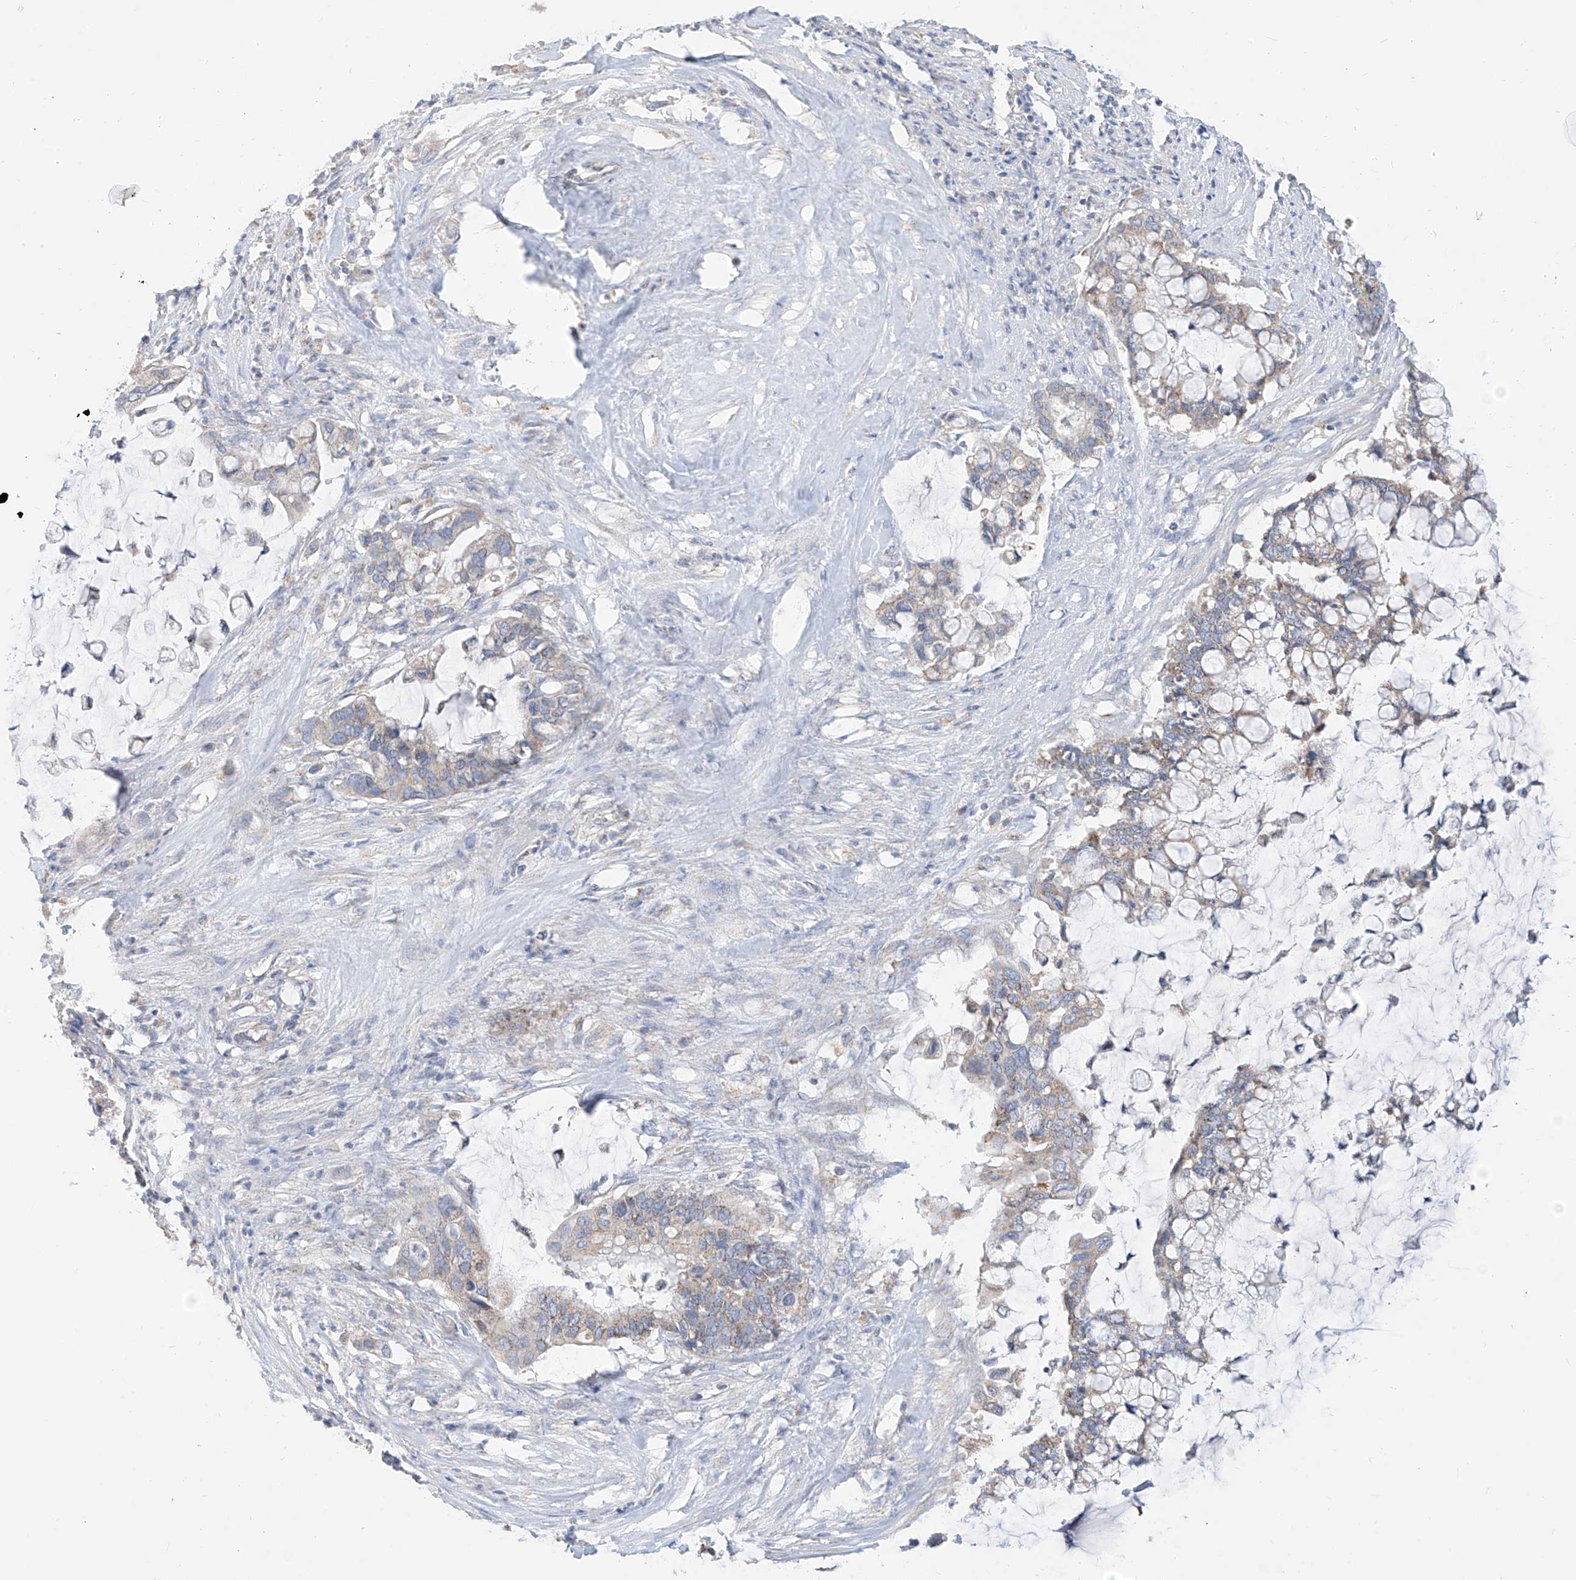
{"staining": {"intensity": "weak", "quantity": "25%-75%", "location": "cytoplasmic/membranous"}, "tissue": "pancreatic cancer", "cell_type": "Tumor cells", "image_type": "cancer", "snomed": [{"axis": "morphology", "description": "Adenocarcinoma, NOS"}, {"axis": "topography", "description": "Pancreas"}], "caption": "High-magnification brightfield microscopy of adenocarcinoma (pancreatic) stained with DAB (brown) and counterstained with hematoxylin (blue). tumor cells exhibit weak cytoplasmic/membranous expression is seen in about25%-75% of cells.", "gene": "RASA2", "patient": {"sex": "male", "age": 41}}